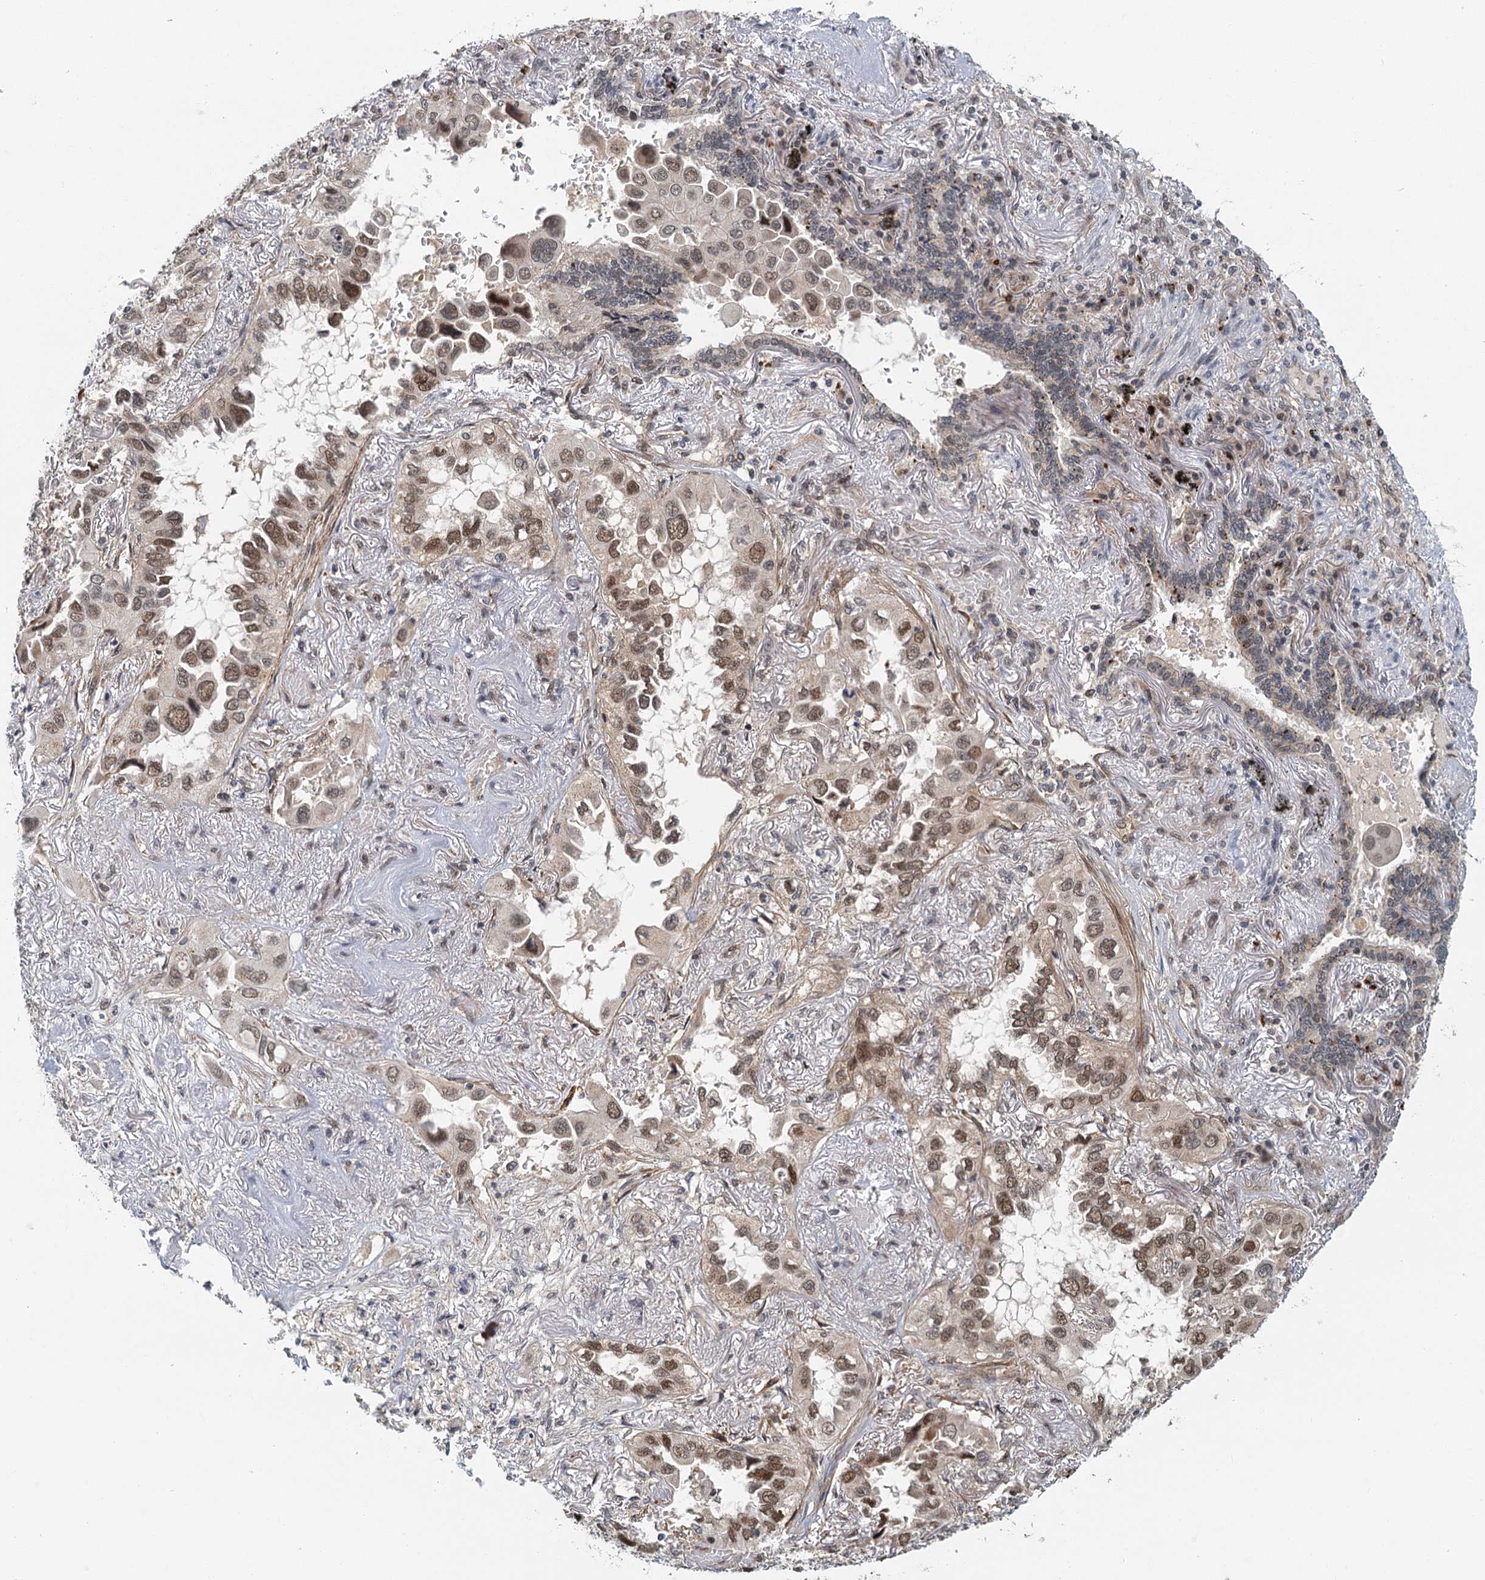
{"staining": {"intensity": "moderate", "quantity": ">75%", "location": "nuclear"}, "tissue": "lung cancer", "cell_type": "Tumor cells", "image_type": "cancer", "snomed": [{"axis": "morphology", "description": "Adenocarcinoma, NOS"}, {"axis": "topography", "description": "Lung"}], "caption": "Approximately >75% of tumor cells in lung cancer (adenocarcinoma) demonstrate moderate nuclear protein expression as visualized by brown immunohistochemical staining.", "gene": "TAS2R42", "patient": {"sex": "female", "age": 76}}